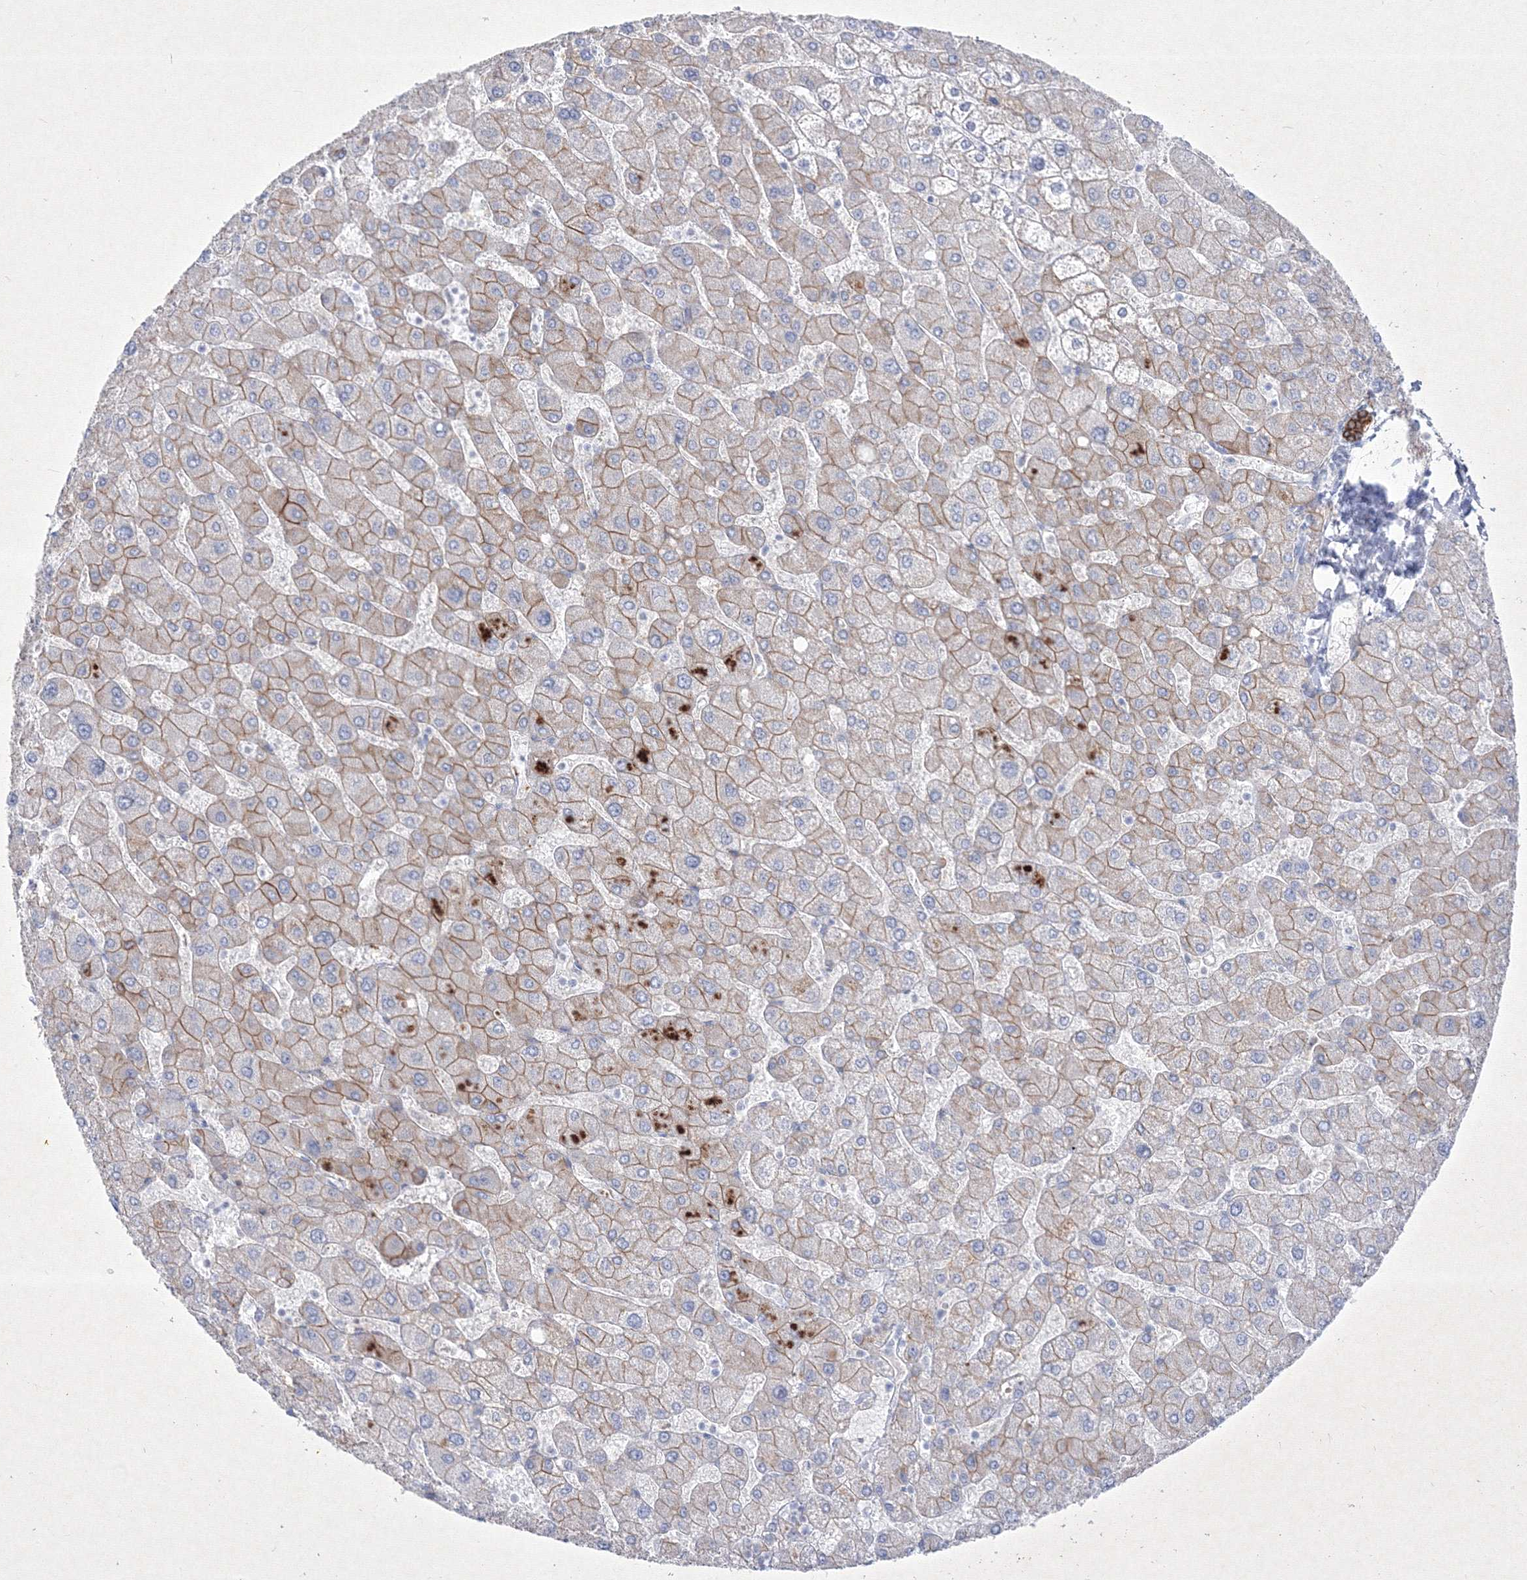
{"staining": {"intensity": "strong", "quantity": ">75%", "location": "cytoplasmic/membranous"}, "tissue": "liver", "cell_type": "Cholangiocytes", "image_type": "normal", "snomed": [{"axis": "morphology", "description": "Normal tissue, NOS"}, {"axis": "topography", "description": "Liver"}], "caption": "Protein expression by immunohistochemistry reveals strong cytoplasmic/membranous positivity in about >75% of cholangiocytes in normal liver.", "gene": "TMEM139", "patient": {"sex": "male", "age": 55}}